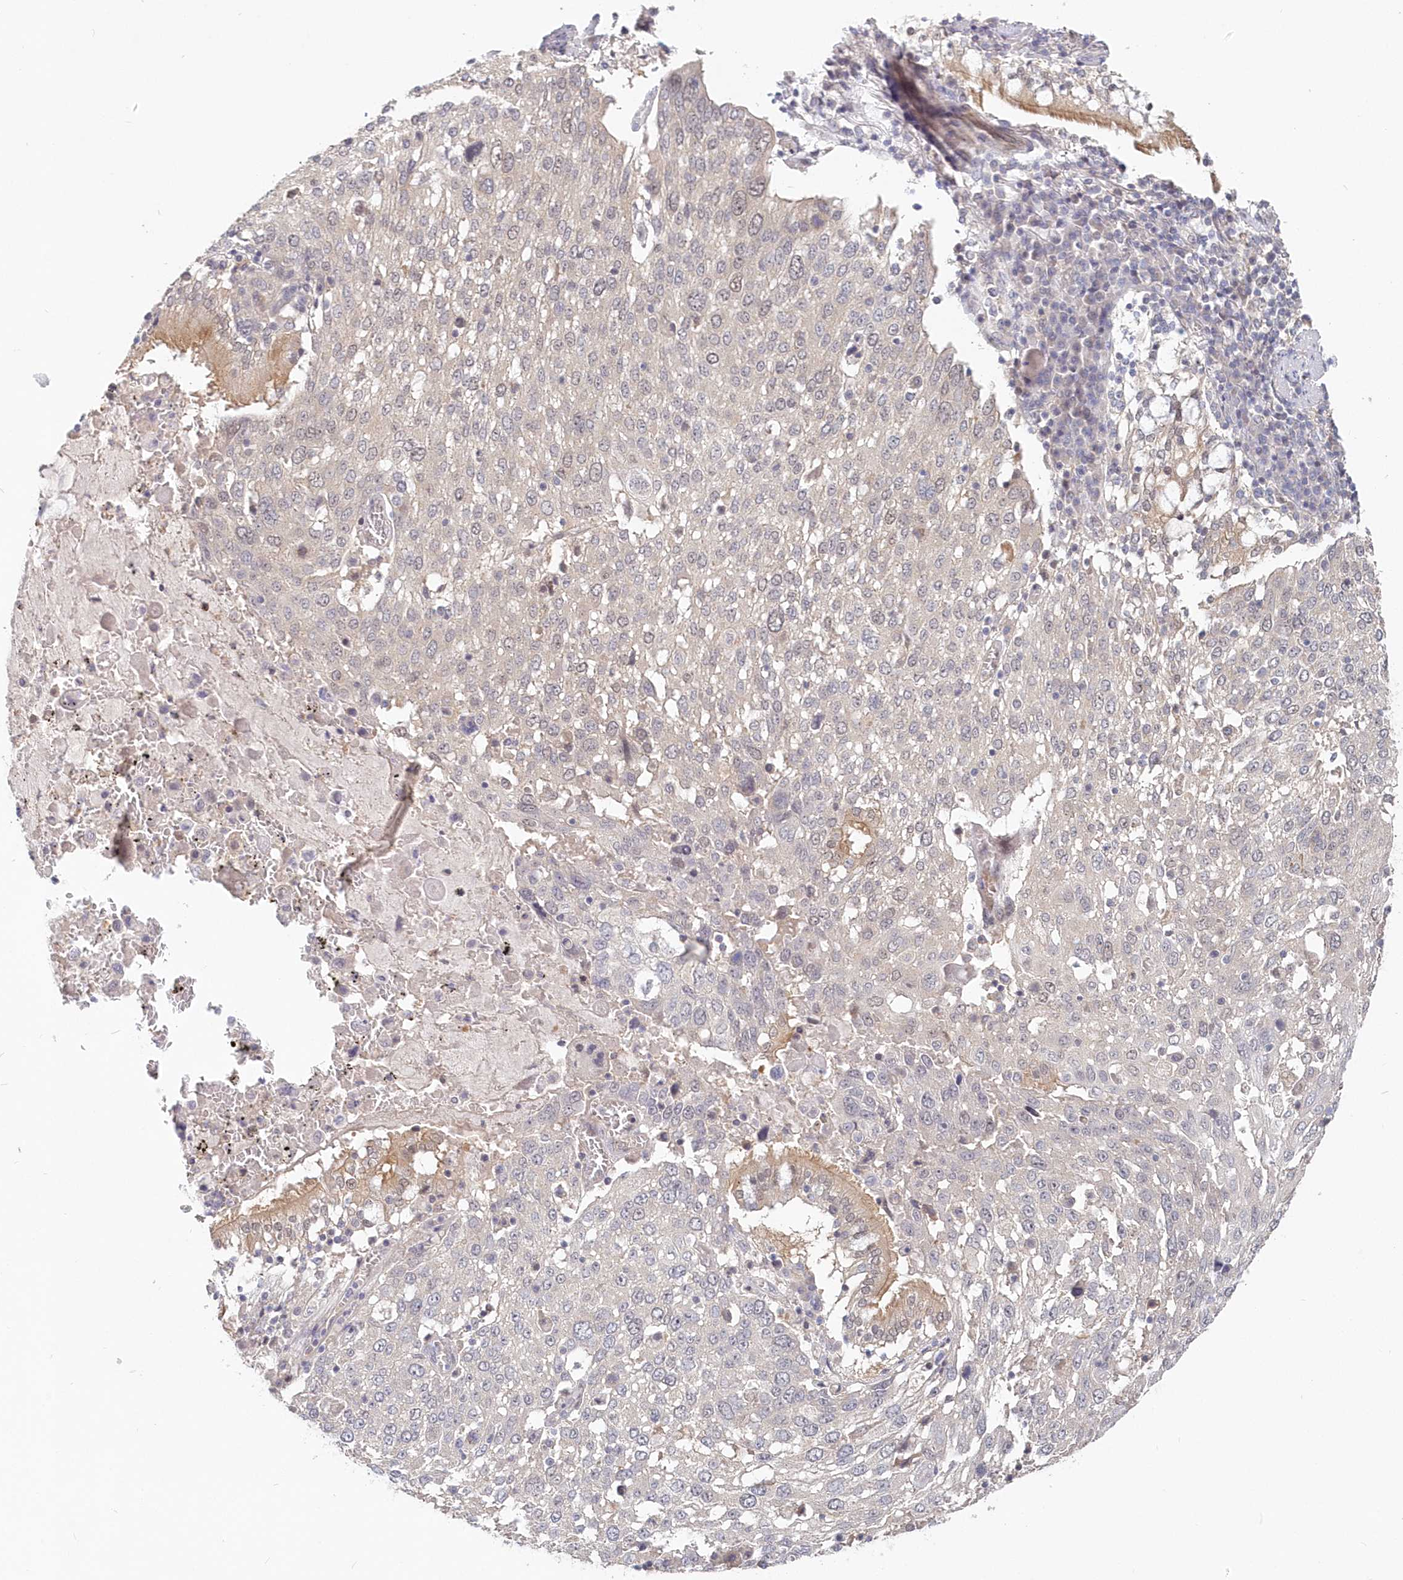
{"staining": {"intensity": "negative", "quantity": "none", "location": "none"}, "tissue": "lung cancer", "cell_type": "Tumor cells", "image_type": "cancer", "snomed": [{"axis": "morphology", "description": "Squamous cell carcinoma, NOS"}, {"axis": "topography", "description": "Lung"}], "caption": "Immunohistochemistry (IHC) of lung squamous cell carcinoma displays no expression in tumor cells.", "gene": "KATNA1", "patient": {"sex": "male", "age": 65}}